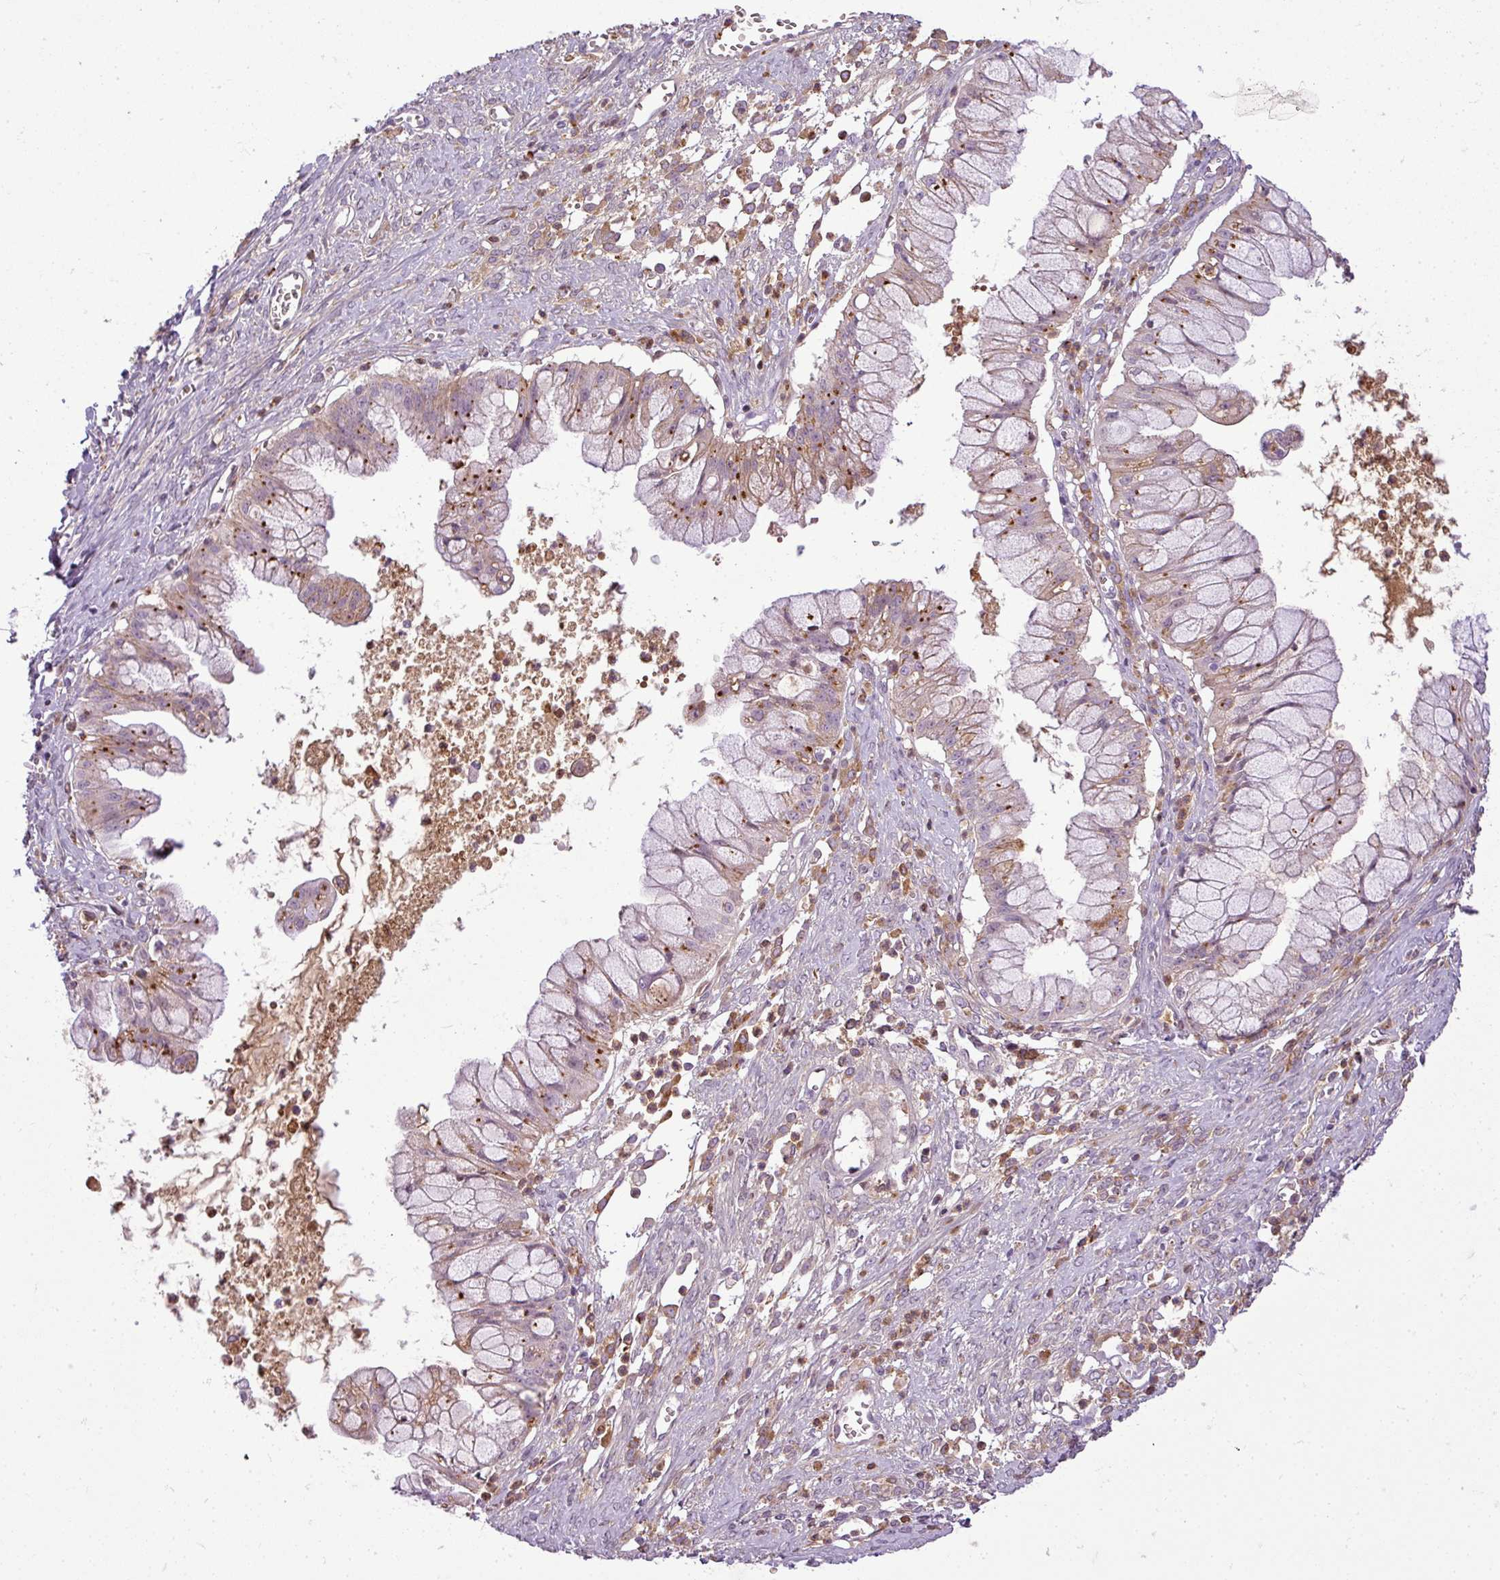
{"staining": {"intensity": "moderate", "quantity": "25%-75%", "location": "cytoplasmic/membranous"}, "tissue": "ovarian cancer", "cell_type": "Tumor cells", "image_type": "cancer", "snomed": [{"axis": "morphology", "description": "Cystadenocarcinoma, mucinous, NOS"}, {"axis": "topography", "description": "Ovary"}], "caption": "About 25%-75% of tumor cells in human ovarian cancer (mucinous cystadenocarcinoma) show moderate cytoplasmic/membranous protein positivity as visualized by brown immunohistochemical staining.", "gene": "C4B", "patient": {"sex": "female", "age": 70}}